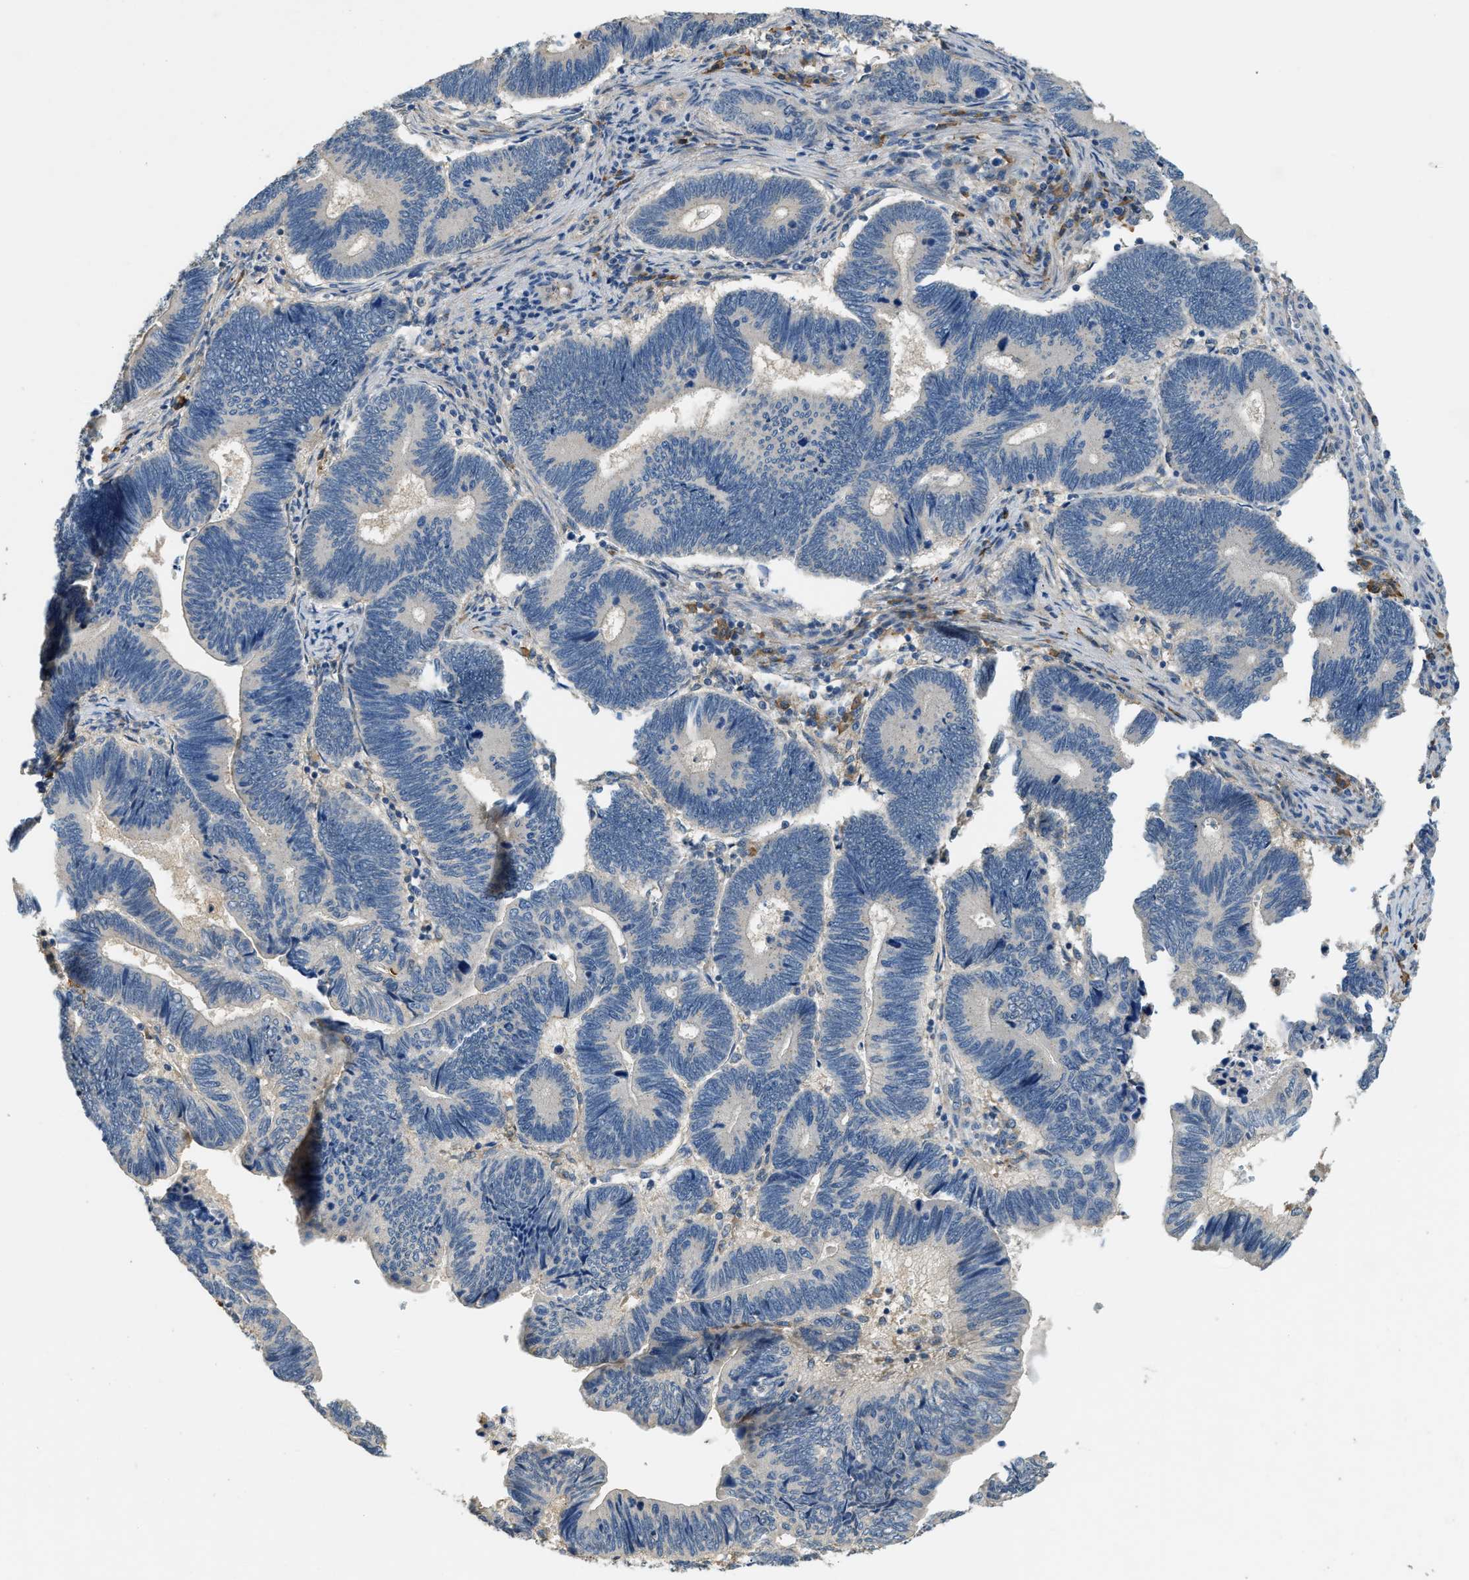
{"staining": {"intensity": "negative", "quantity": "none", "location": "none"}, "tissue": "pancreatic cancer", "cell_type": "Tumor cells", "image_type": "cancer", "snomed": [{"axis": "morphology", "description": "Adenocarcinoma, NOS"}, {"axis": "topography", "description": "Pancreas"}], "caption": "Pancreatic adenocarcinoma stained for a protein using immunohistochemistry (IHC) exhibits no expression tumor cells.", "gene": "CFLAR", "patient": {"sex": "female", "age": 70}}